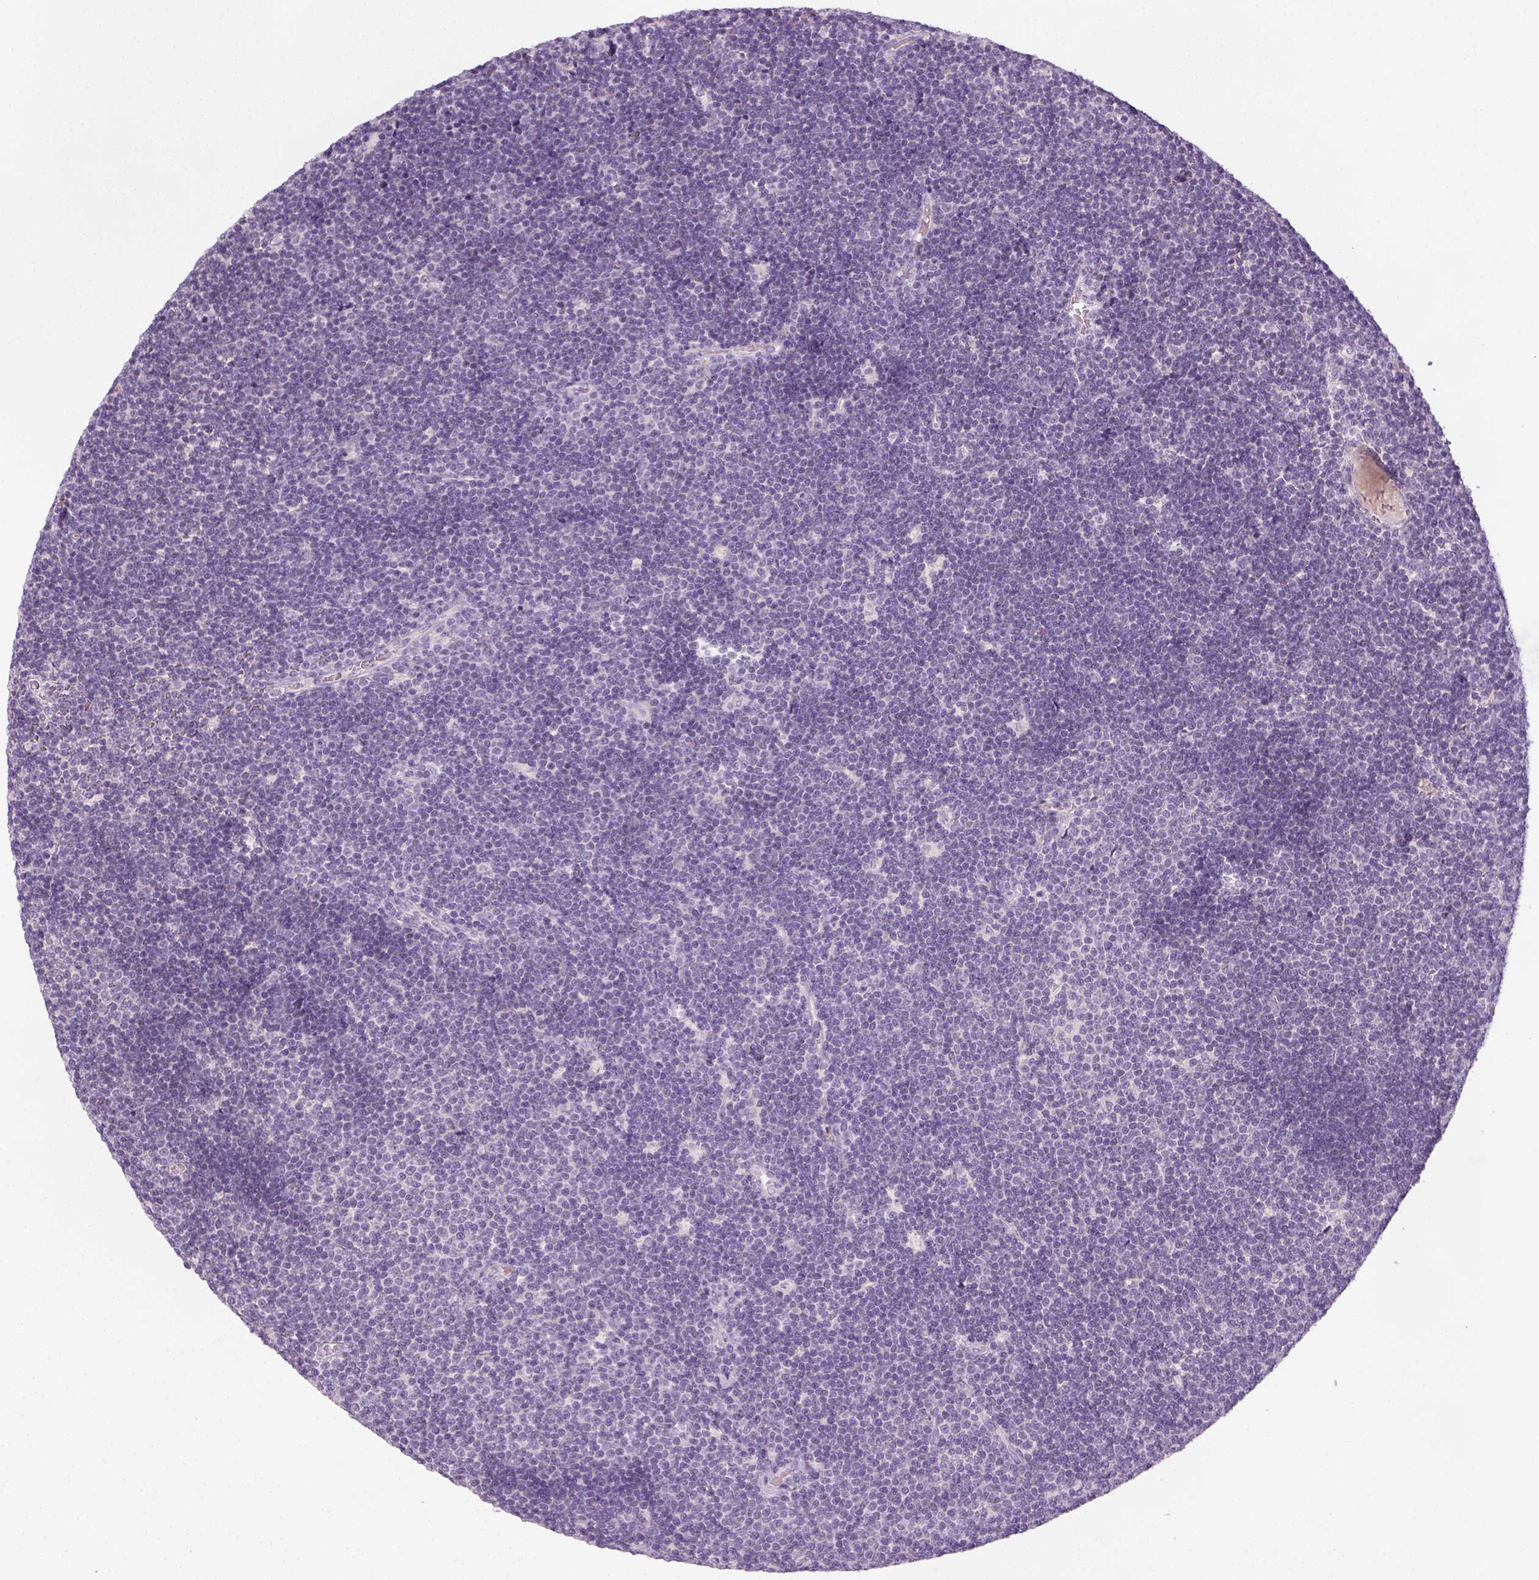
{"staining": {"intensity": "negative", "quantity": "none", "location": "none"}, "tissue": "lymphoma", "cell_type": "Tumor cells", "image_type": "cancer", "snomed": [{"axis": "morphology", "description": "Malignant lymphoma, non-Hodgkin's type, Low grade"}, {"axis": "topography", "description": "Brain"}], "caption": "Human low-grade malignant lymphoma, non-Hodgkin's type stained for a protein using immunohistochemistry (IHC) reveals no positivity in tumor cells.", "gene": "GFI1B", "patient": {"sex": "female", "age": 66}}